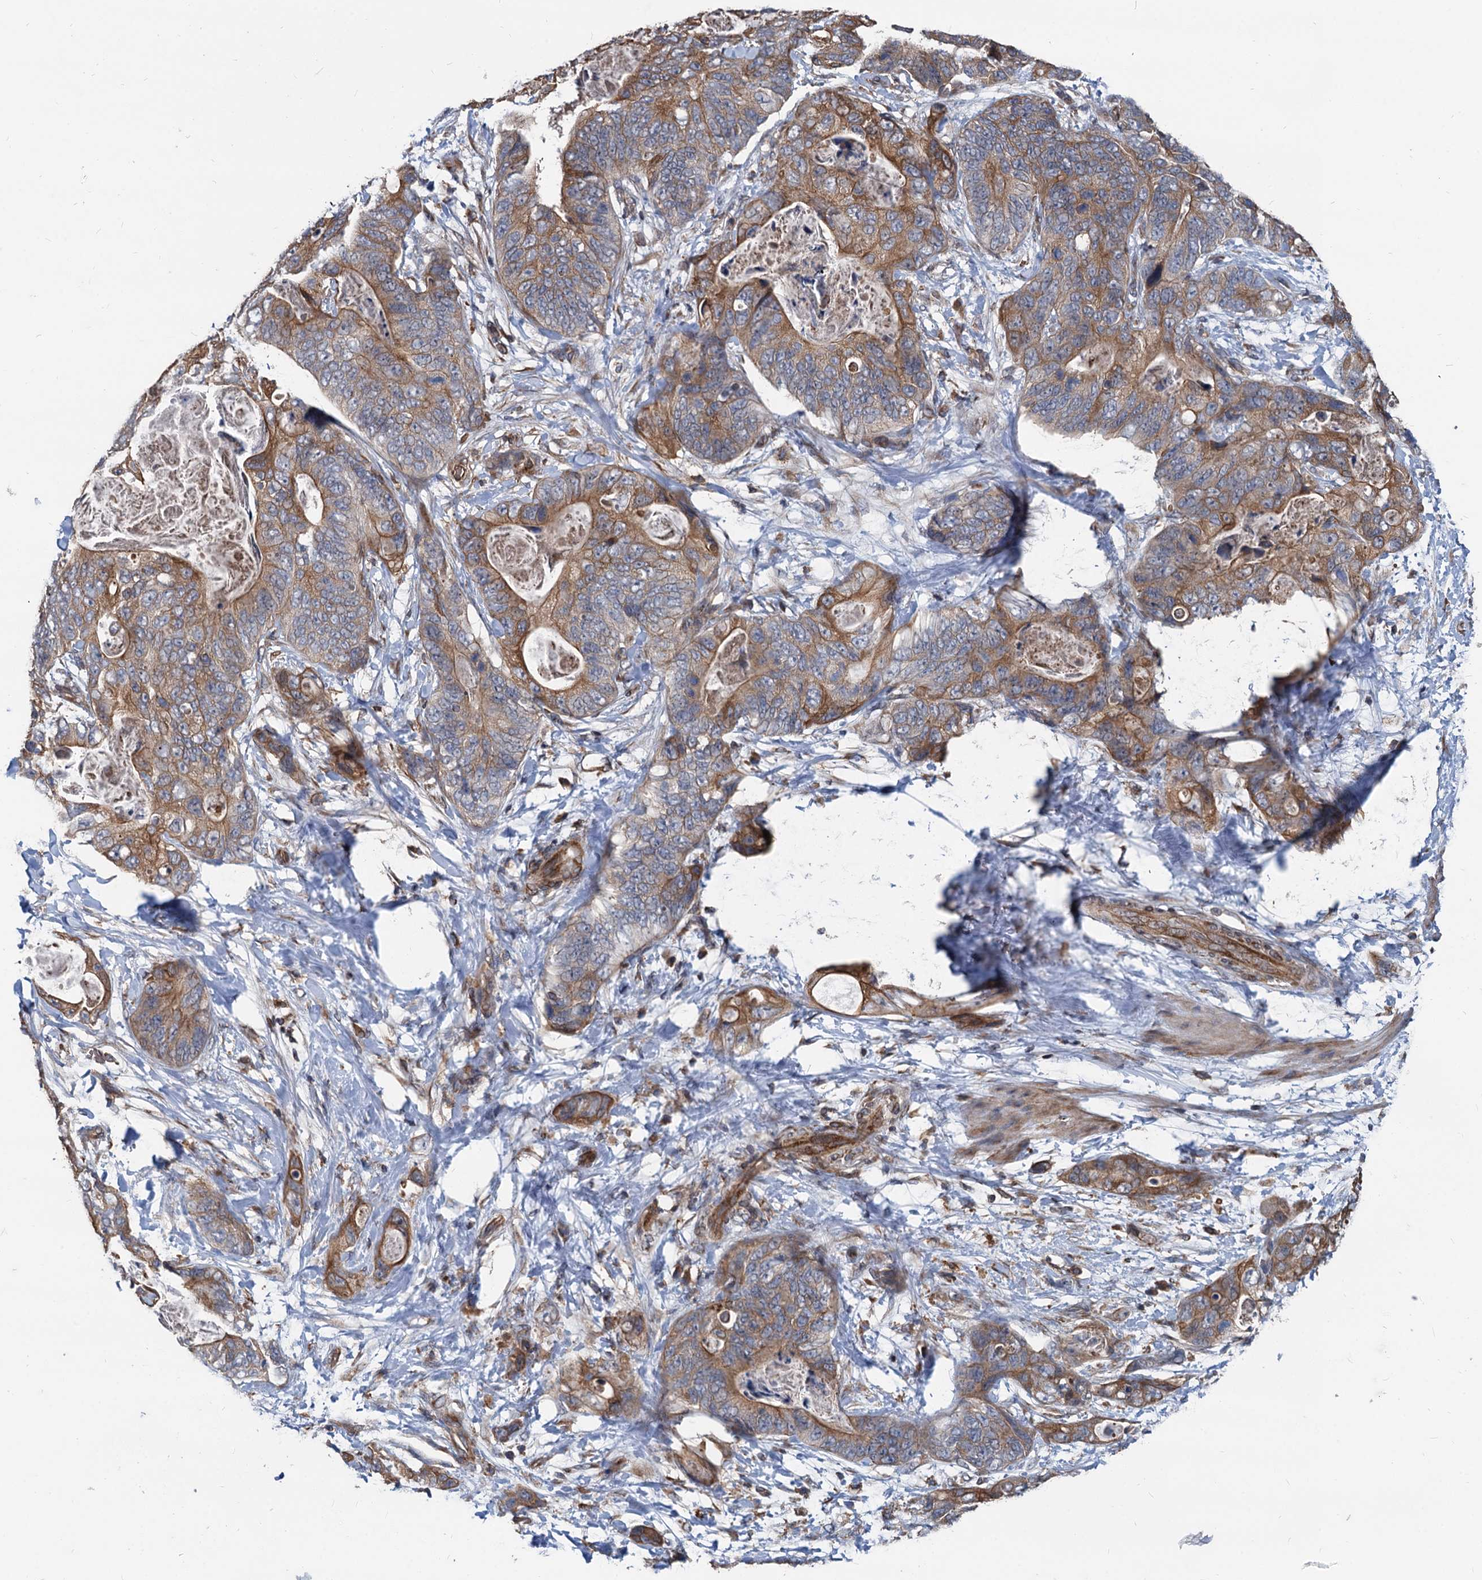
{"staining": {"intensity": "strong", "quantity": ">75%", "location": "cytoplasmic/membranous"}, "tissue": "stomach cancer", "cell_type": "Tumor cells", "image_type": "cancer", "snomed": [{"axis": "morphology", "description": "Adenocarcinoma, NOS"}, {"axis": "topography", "description": "Stomach"}], "caption": "Tumor cells reveal strong cytoplasmic/membranous positivity in about >75% of cells in adenocarcinoma (stomach).", "gene": "STIM1", "patient": {"sex": "female", "age": 89}}